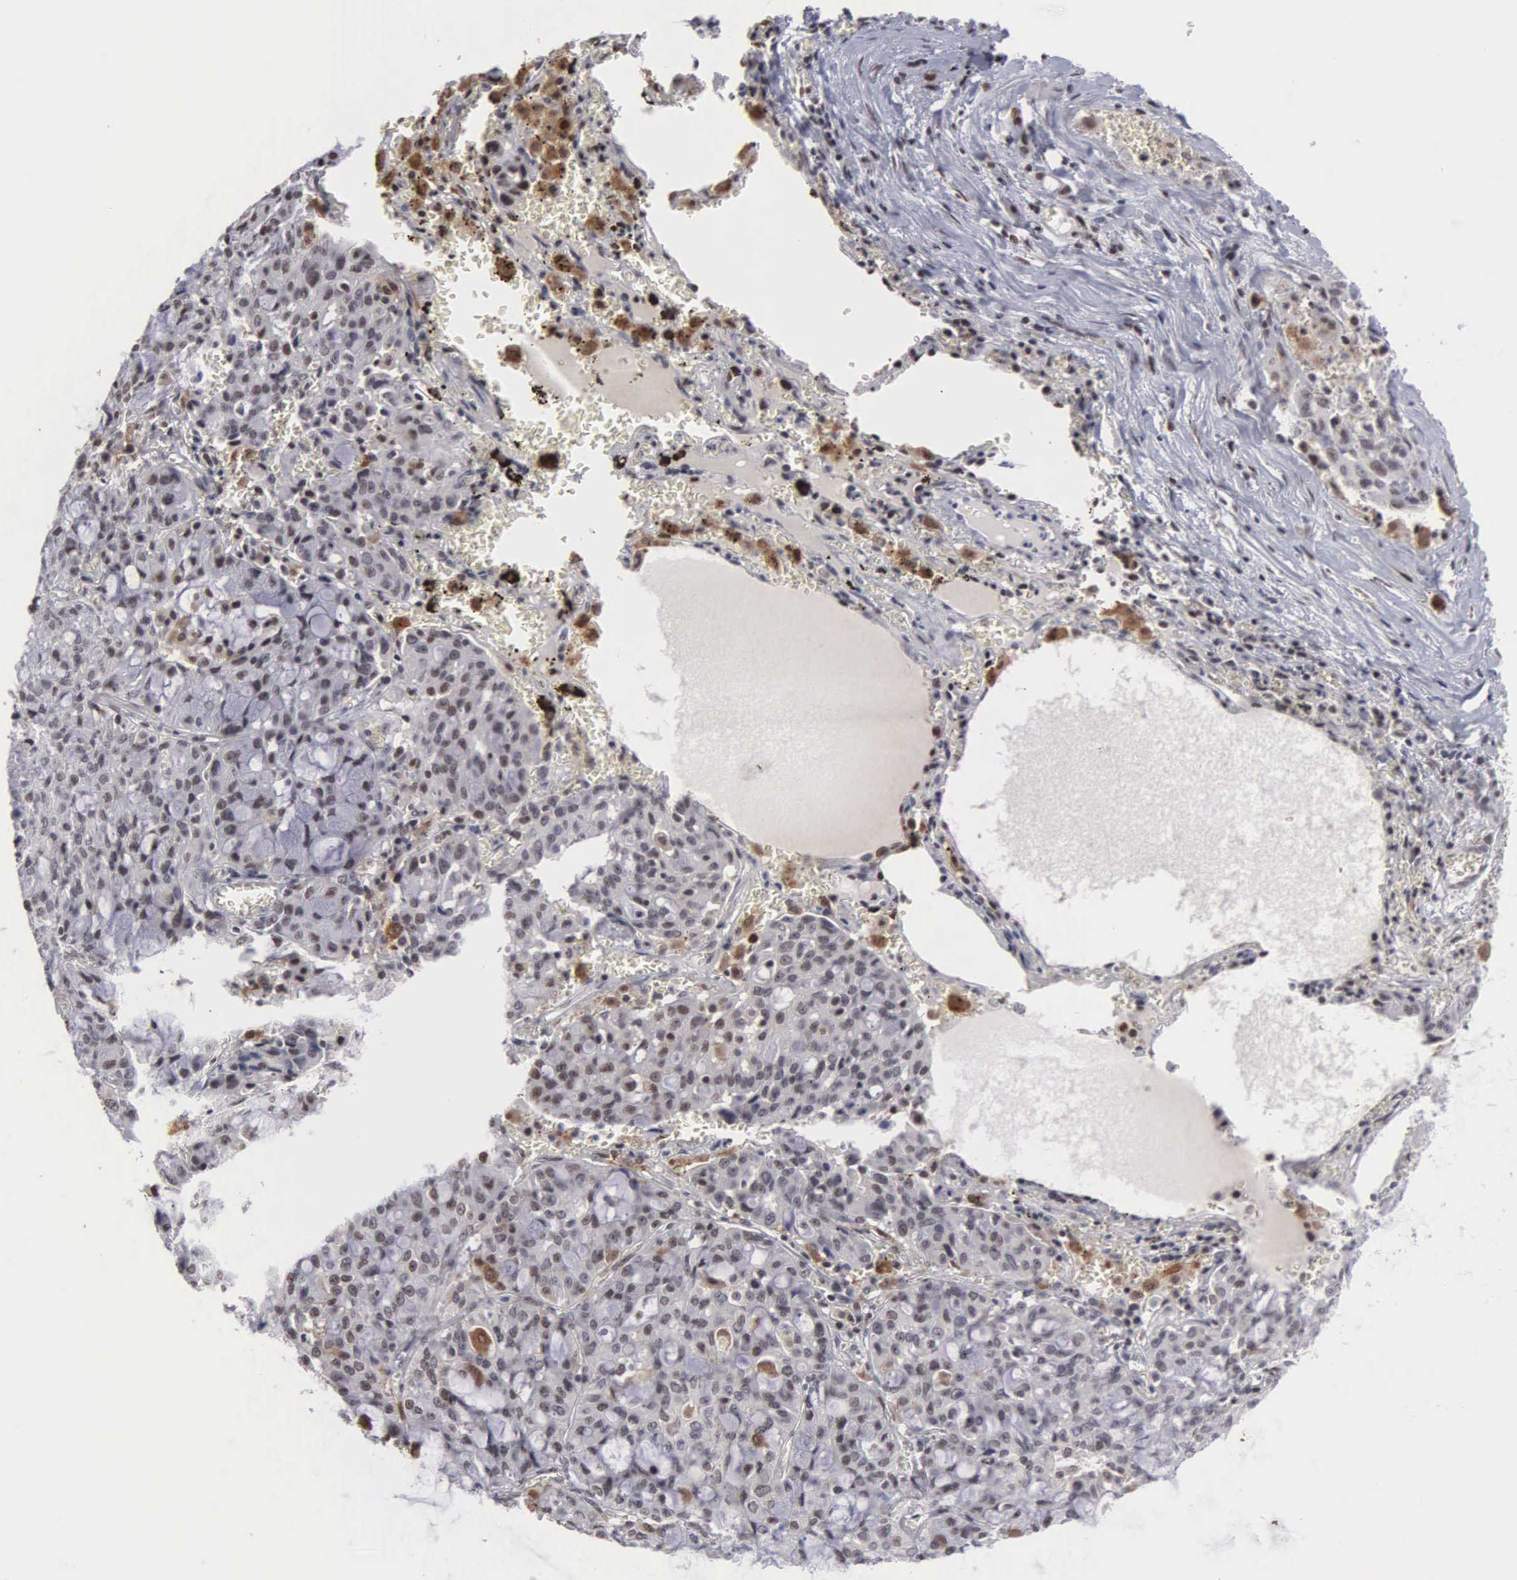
{"staining": {"intensity": "weak", "quantity": "<25%", "location": "nuclear"}, "tissue": "lung cancer", "cell_type": "Tumor cells", "image_type": "cancer", "snomed": [{"axis": "morphology", "description": "Adenocarcinoma, NOS"}, {"axis": "topography", "description": "Lung"}], "caption": "Immunohistochemistry (IHC) photomicrograph of neoplastic tissue: human lung cancer stained with DAB demonstrates no significant protein staining in tumor cells.", "gene": "KIAA0586", "patient": {"sex": "female", "age": 44}}